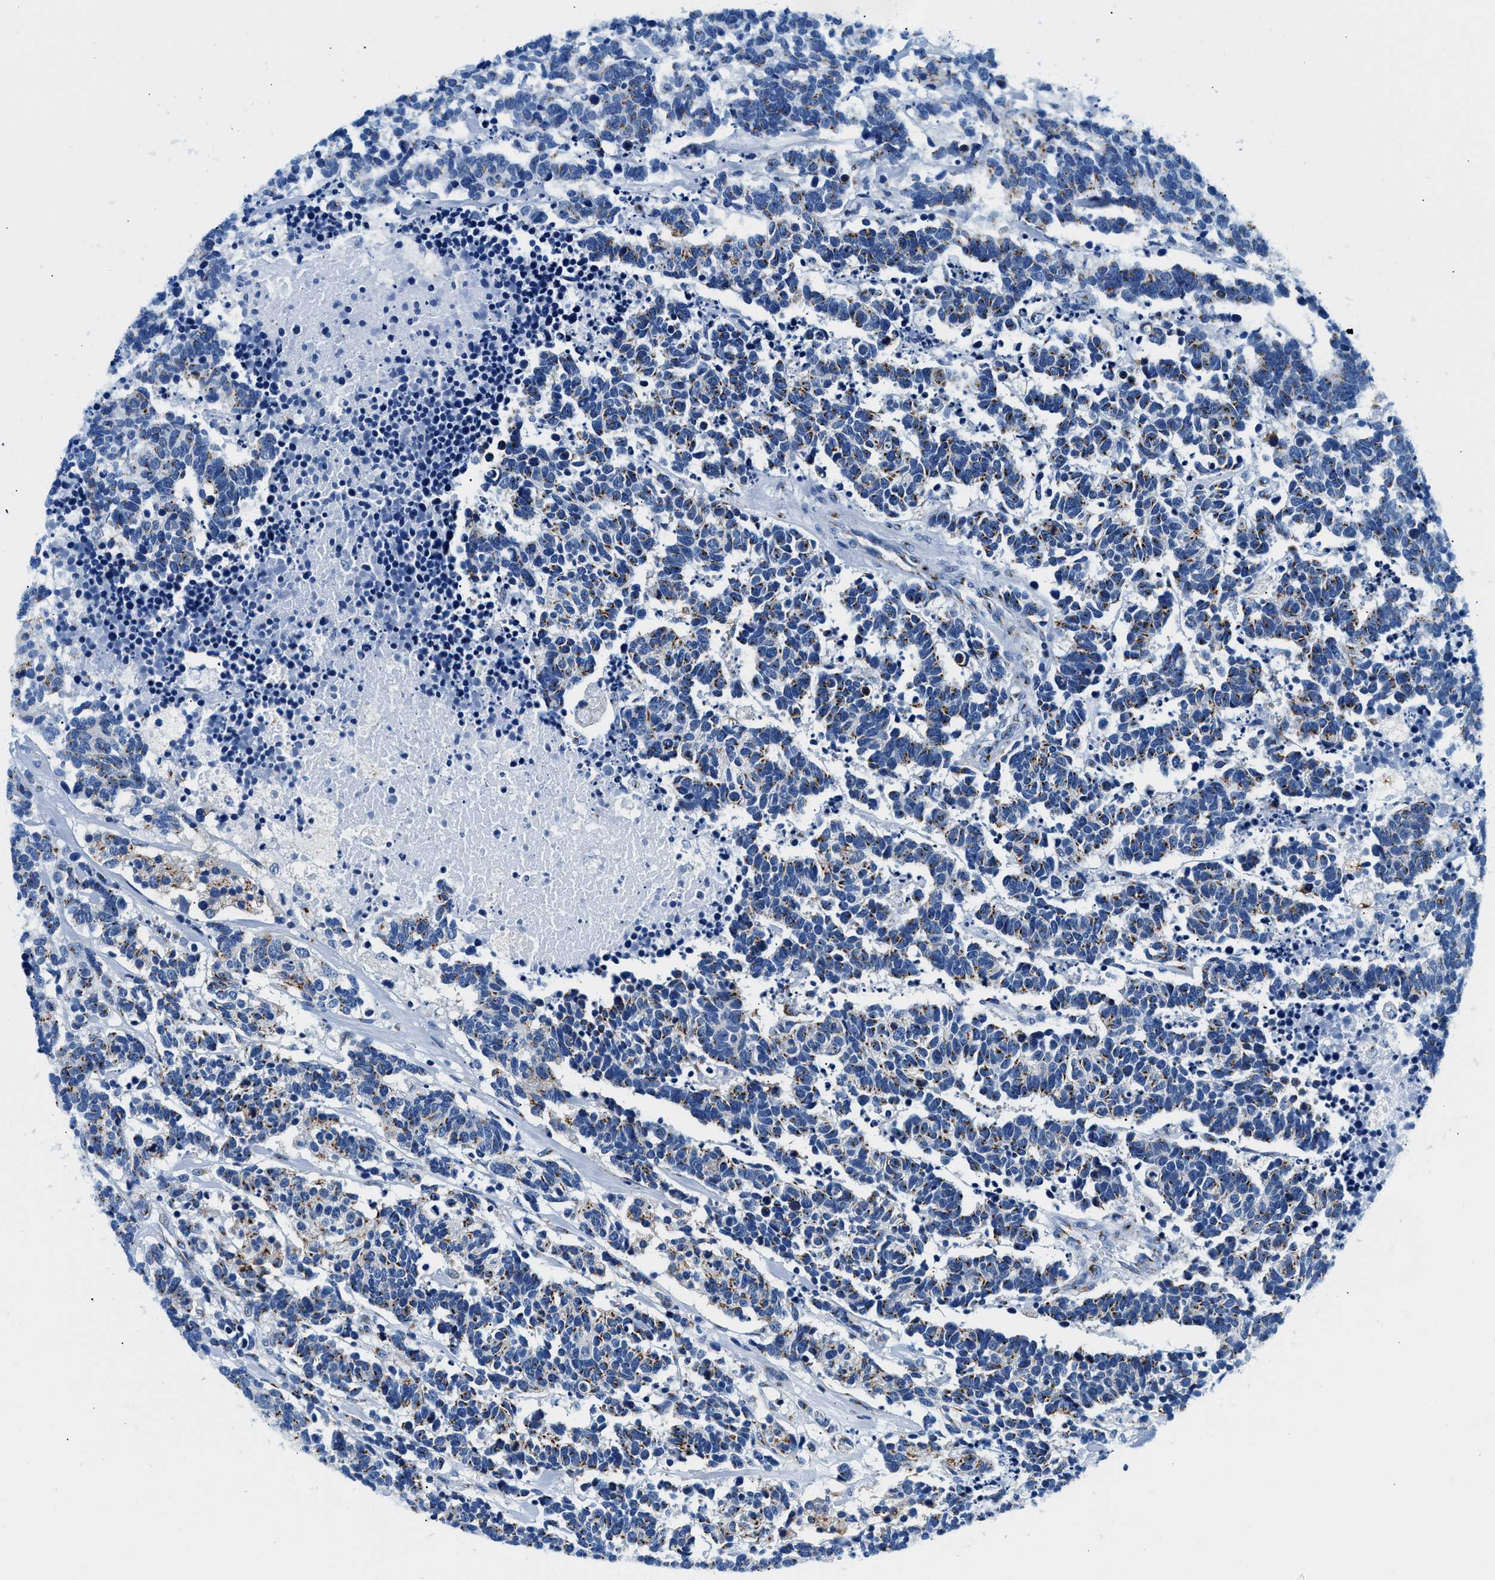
{"staining": {"intensity": "moderate", "quantity": "25%-75%", "location": "cytoplasmic/membranous"}, "tissue": "carcinoid", "cell_type": "Tumor cells", "image_type": "cancer", "snomed": [{"axis": "morphology", "description": "Carcinoma, NOS"}, {"axis": "morphology", "description": "Carcinoid, malignant, NOS"}, {"axis": "topography", "description": "Urinary bladder"}], "caption": "Carcinoma stained with DAB immunohistochemistry displays medium levels of moderate cytoplasmic/membranous expression in approximately 25%-75% of tumor cells.", "gene": "VPS53", "patient": {"sex": "male", "age": 57}}